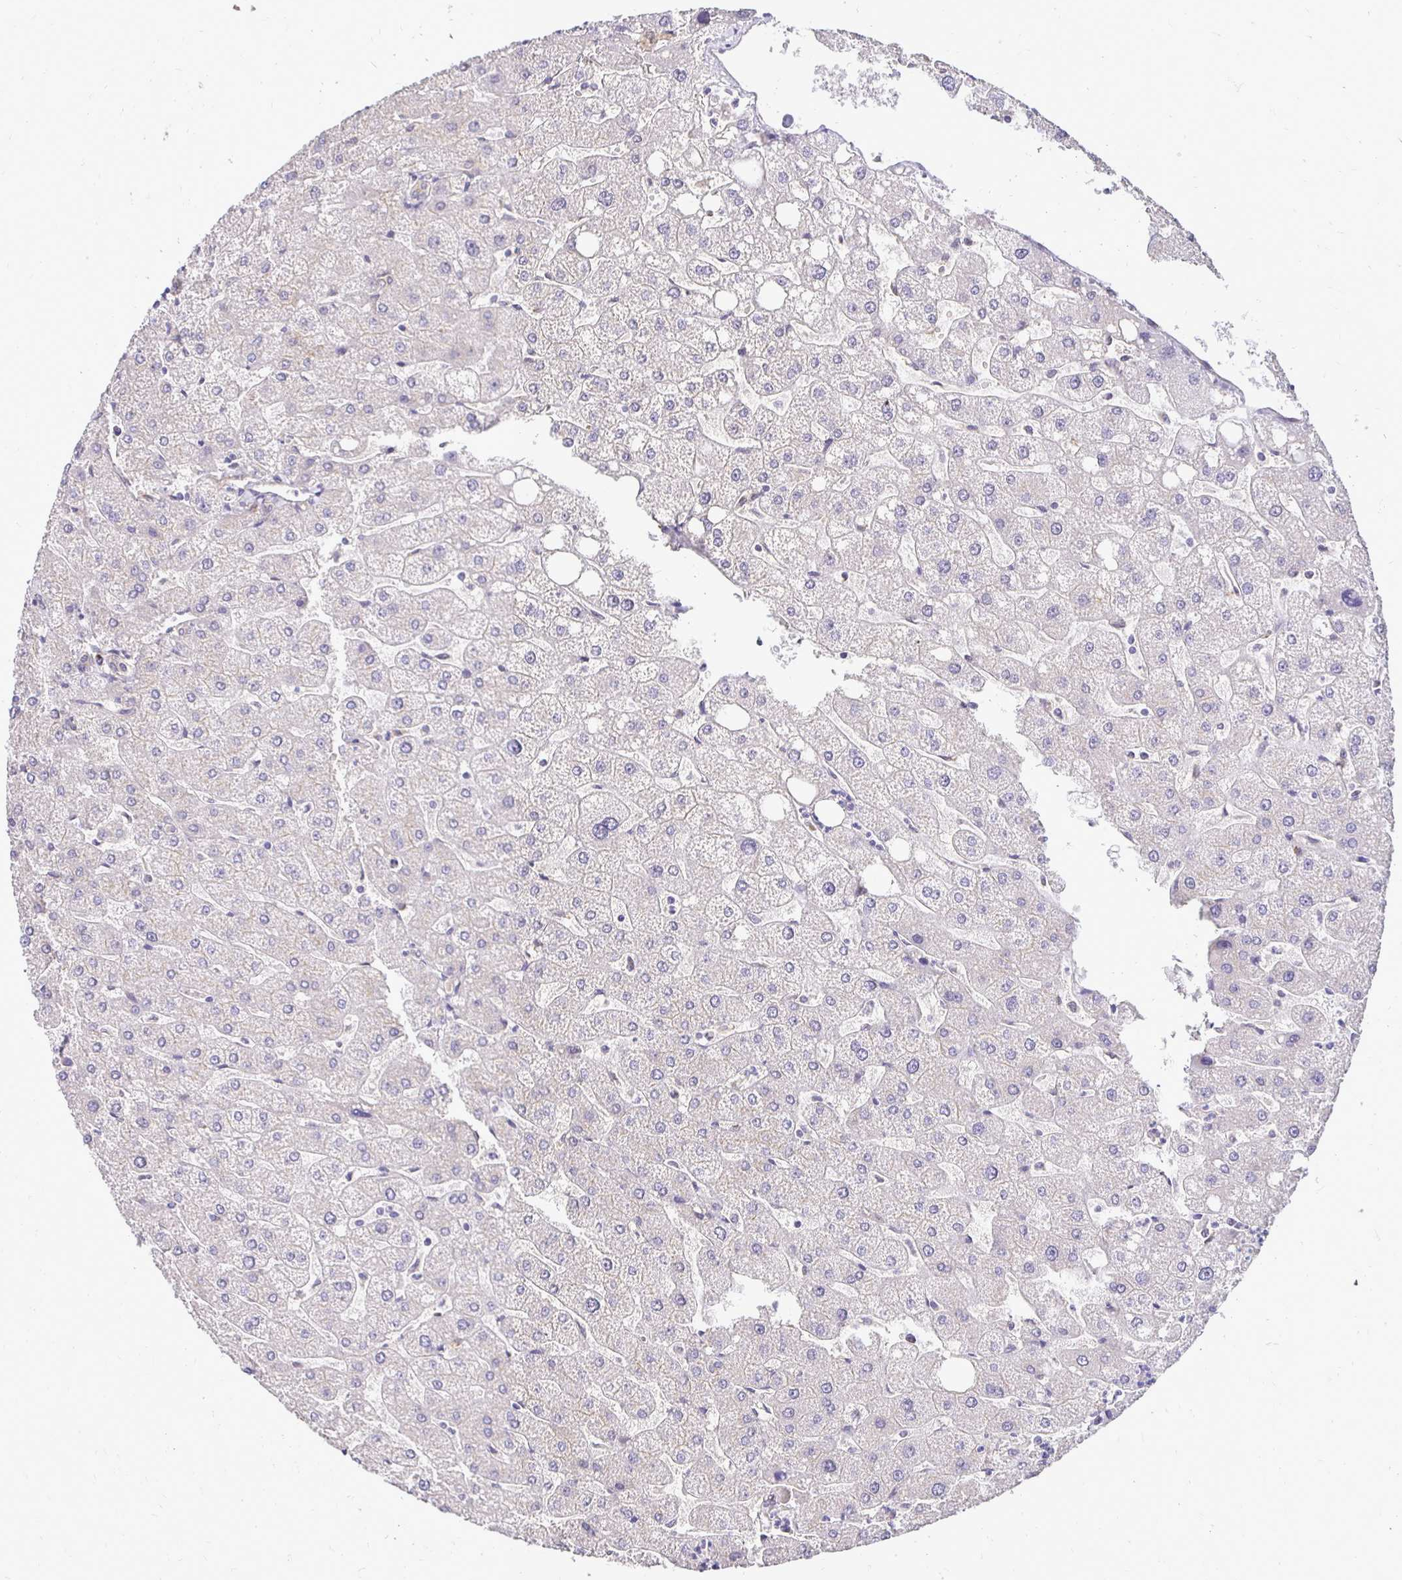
{"staining": {"intensity": "negative", "quantity": "none", "location": "none"}, "tissue": "liver", "cell_type": "Cholangiocytes", "image_type": "normal", "snomed": [{"axis": "morphology", "description": "Normal tissue, NOS"}, {"axis": "topography", "description": "Liver"}], "caption": "Immunohistochemistry micrograph of unremarkable liver: human liver stained with DAB demonstrates no significant protein expression in cholangiocytes. (Brightfield microscopy of DAB immunohistochemistry (IHC) at high magnification).", "gene": "SLC9A1", "patient": {"sex": "male", "age": 67}}